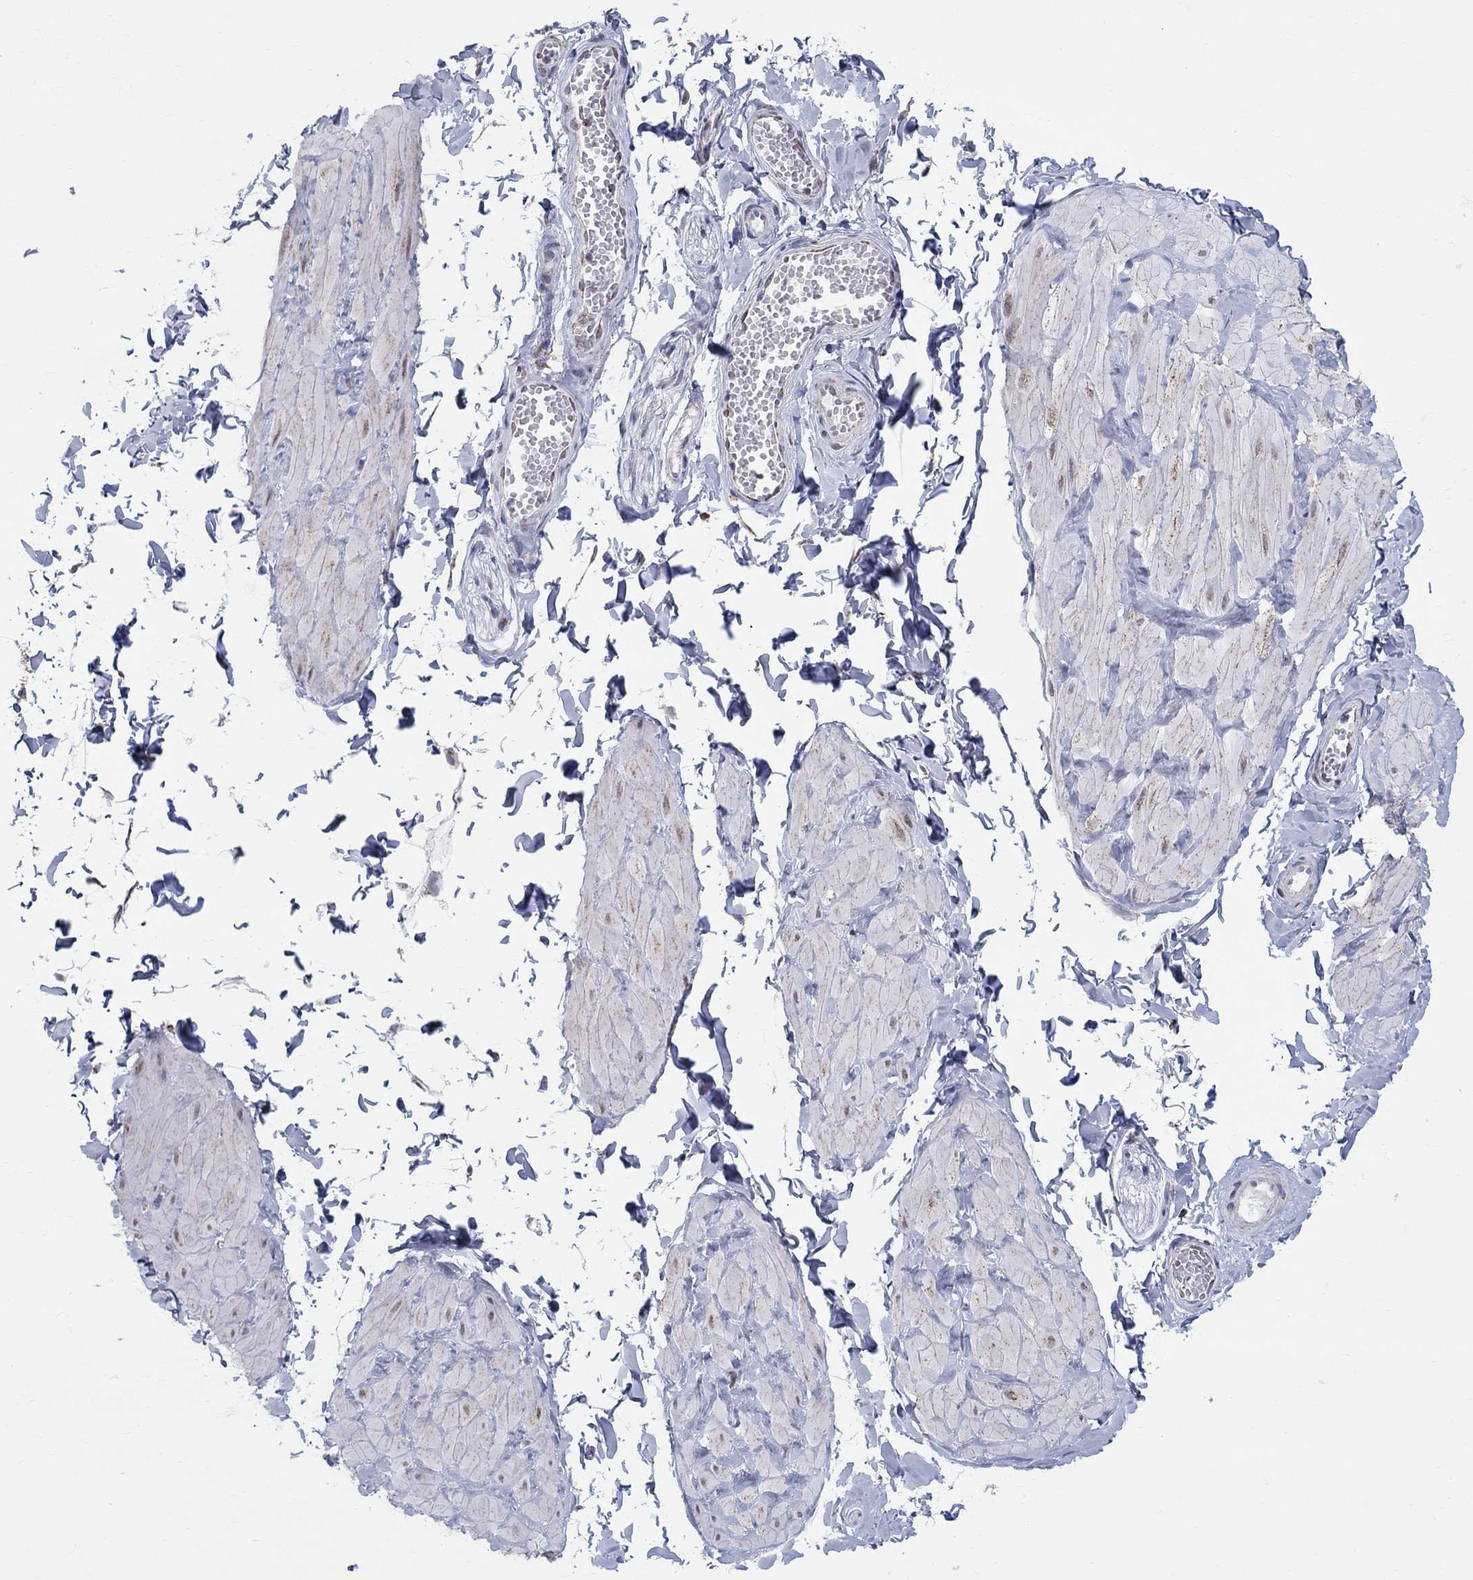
{"staining": {"intensity": "negative", "quantity": "none", "location": "none"}, "tissue": "adipose tissue", "cell_type": "Adipocytes", "image_type": "normal", "snomed": [{"axis": "morphology", "description": "Normal tissue, NOS"}, {"axis": "topography", "description": "Smooth muscle"}, {"axis": "topography", "description": "Peripheral nerve tissue"}], "caption": "This is an immunohistochemistry image of normal adipose tissue. There is no positivity in adipocytes.", "gene": "KISS1R", "patient": {"sex": "male", "age": 22}}